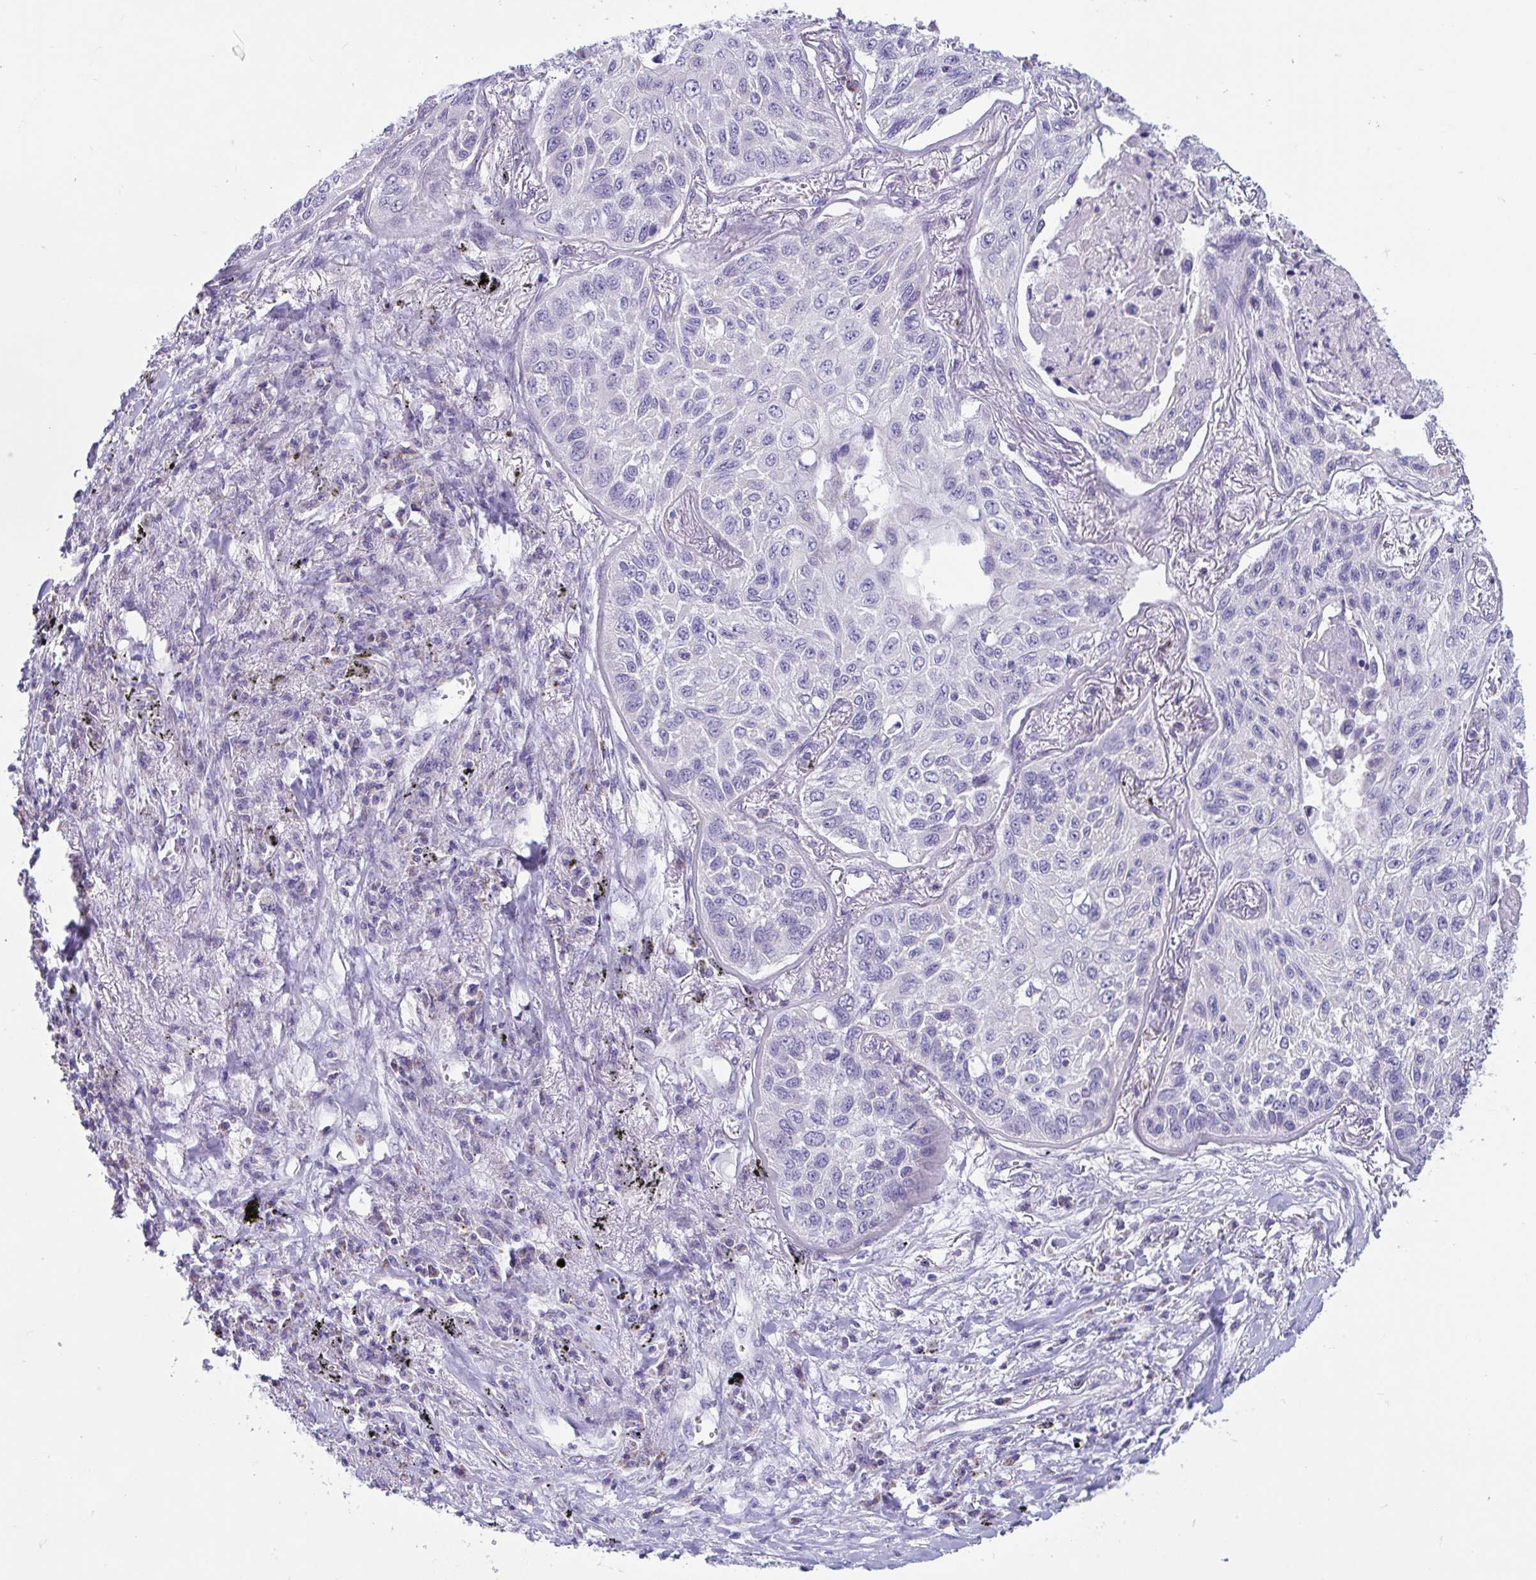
{"staining": {"intensity": "negative", "quantity": "none", "location": "none"}, "tissue": "lung cancer", "cell_type": "Tumor cells", "image_type": "cancer", "snomed": [{"axis": "morphology", "description": "Squamous cell carcinoma, NOS"}, {"axis": "topography", "description": "Lung"}], "caption": "The immunohistochemistry histopathology image has no significant expression in tumor cells of squamous cell carcinoma (lung) tissue.", "gene": "OR13A1", "patient": {"sex": "male", "age": 75}}